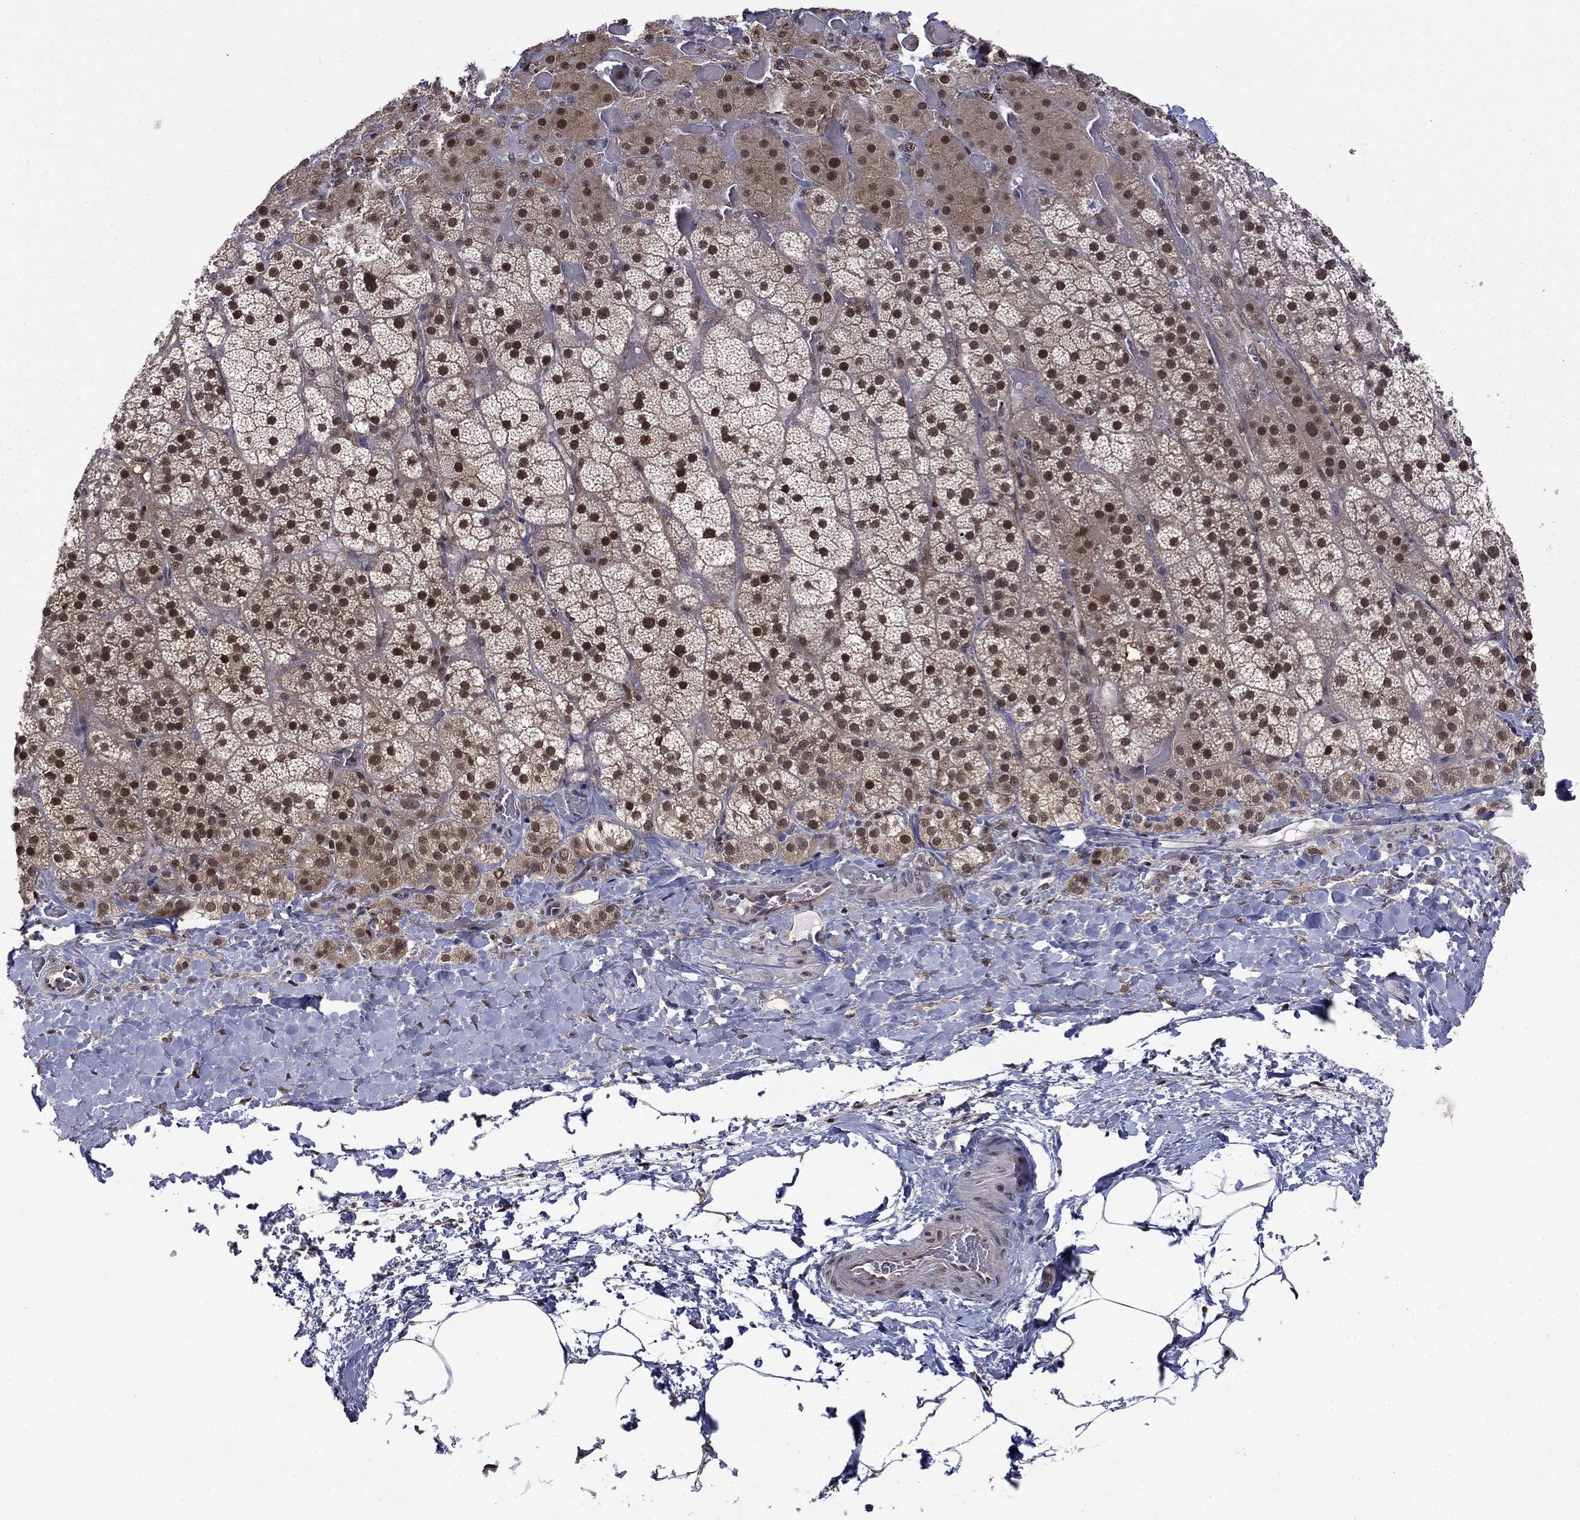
{"staining": {"intensity": "strong", "quantity": ">75%", "location": "nuclear"}, "tissue": "adrenal gland", "cell_type": "Glandular cells", "image_type": "normal", "snomed": [{"axis": "morphology", "description": "Normal tissue, NOS"}, {"axis": "topography", "description": "Adrenal gland"}], "caption": "Adrenal gland stained for a protein (brown) demonstrates strong nuclear positive staining in about >75% of glandular cells.", "gene": "PSMD2", "patient": {"sex": "male", "age": 57}}